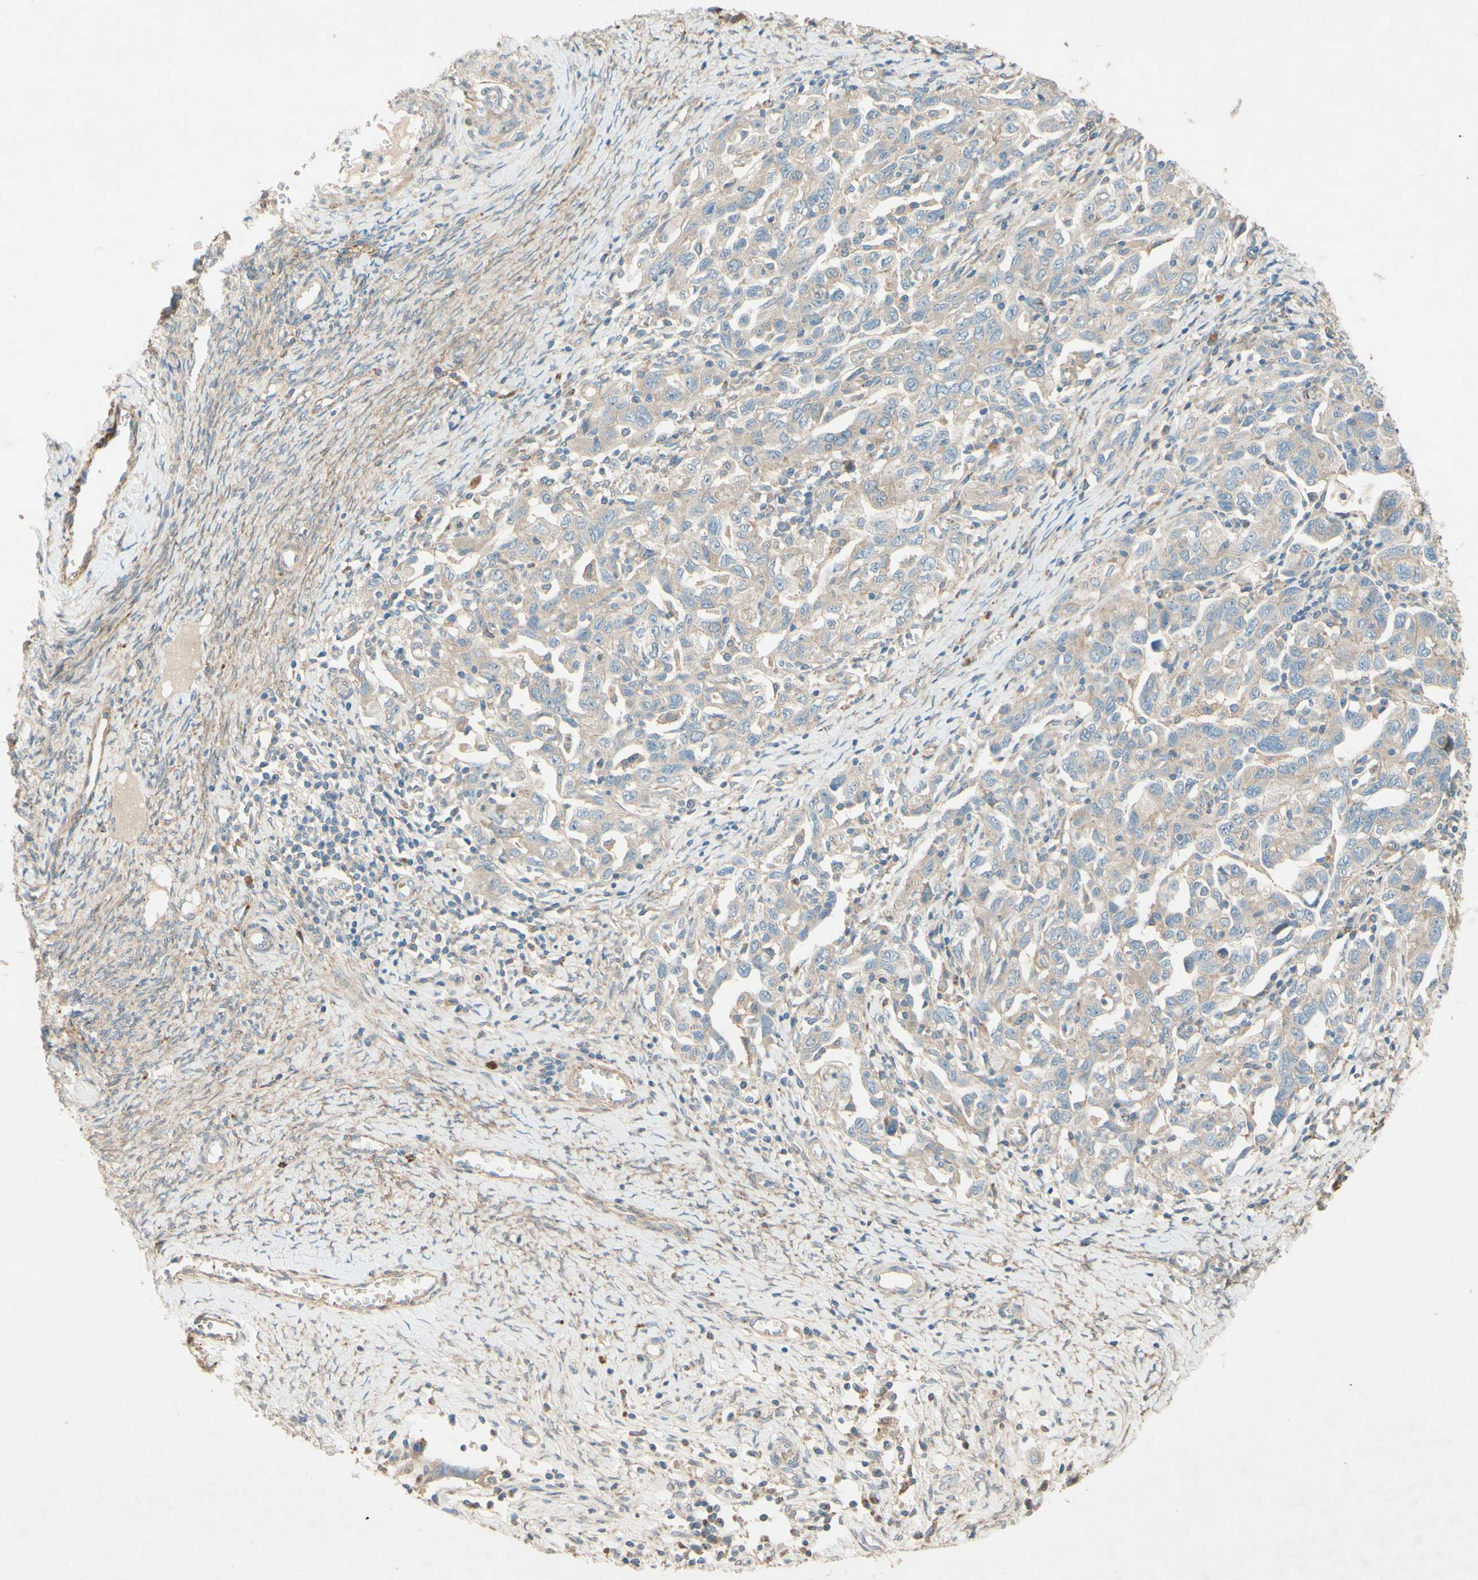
{"staining": {"intensity": "weak", "quantity": ">75%", "location": "cytoplasmic/membranous"}, "tissue": "ovarian cancer", "cell_type": "Tumor cells", "image_type": "cancer", "snomed": [{"axis": "morphology", "description": "Carcinoma, NOS"}, {"axis": "morphology", "description": "Cystadenocarcinoma, serous, NOS"}, {"axis": "topography", "description": "Ovary"}], "caption": "The image shows staining of ovarian serous cystadenocarcinoma, revealing weak cytoplasmic/membranous protein expression (brown color) within tumor cells.", "gene": "ADAM17", "patient": {"sex": "female", "age": 69}}